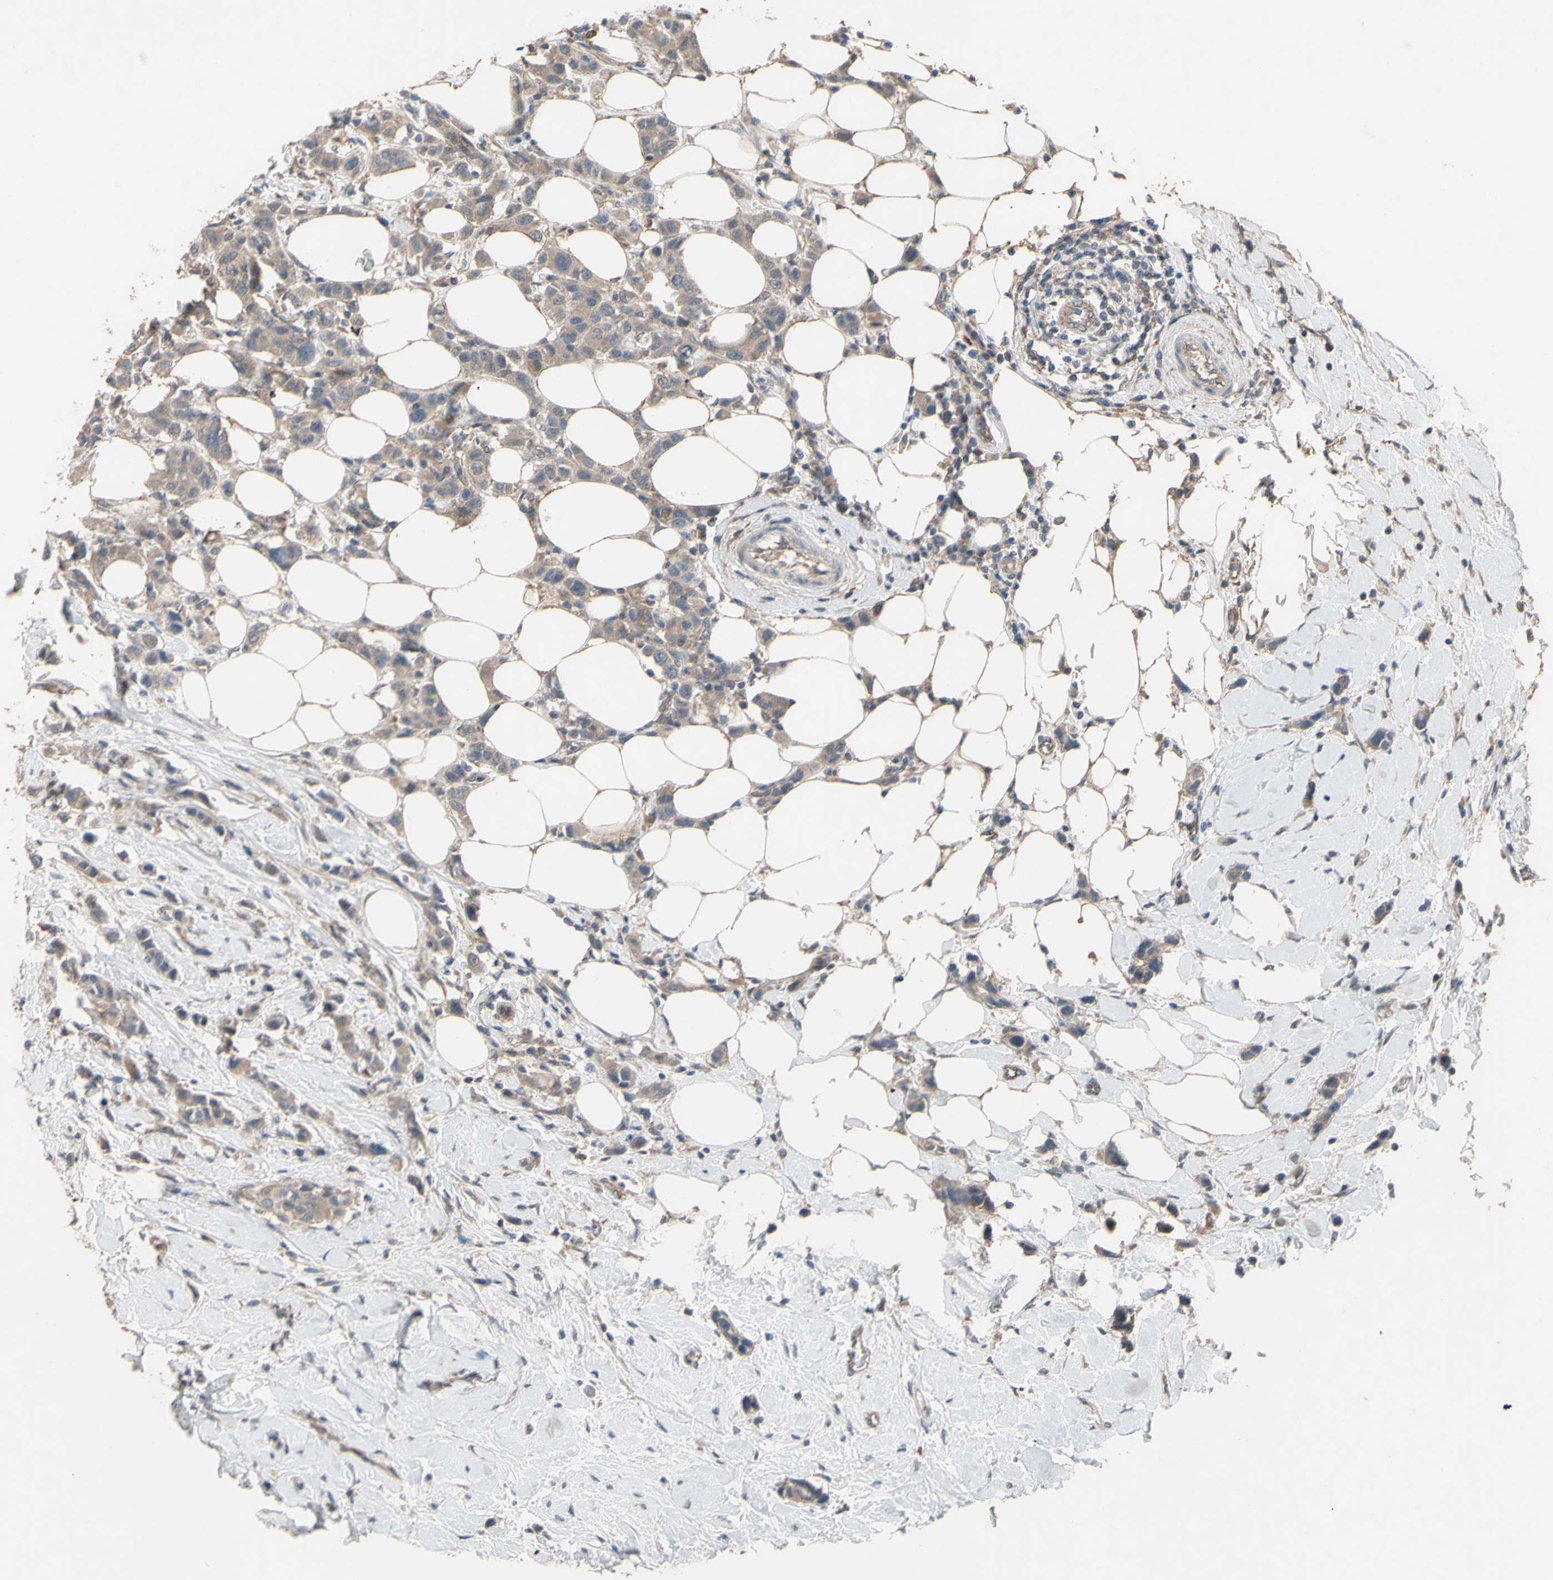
{"staining": {"intensity": "moderate", "quantity": ">75%", "location": "cytoplasmic/membranous"}, "tissue": "breast cancer", "cell_type": "Tumor cells", "image_type": "cancer", "snomed": [{"axis": "morphology", "description": "Normal tissue, NOS"}, {"axis": "morphology", "description": "Duct carcinoma"}, {"axis": "topography", "description": "Breast"}], "caption": "Protein expression analysis of human invasive ductal carcinoma (breast) reveals moderate cytoplasmic/membranous expression in about >75% of tumor cells.", "gene": "SHROOM4", "patient": {"sex": "female", "age": 50}}